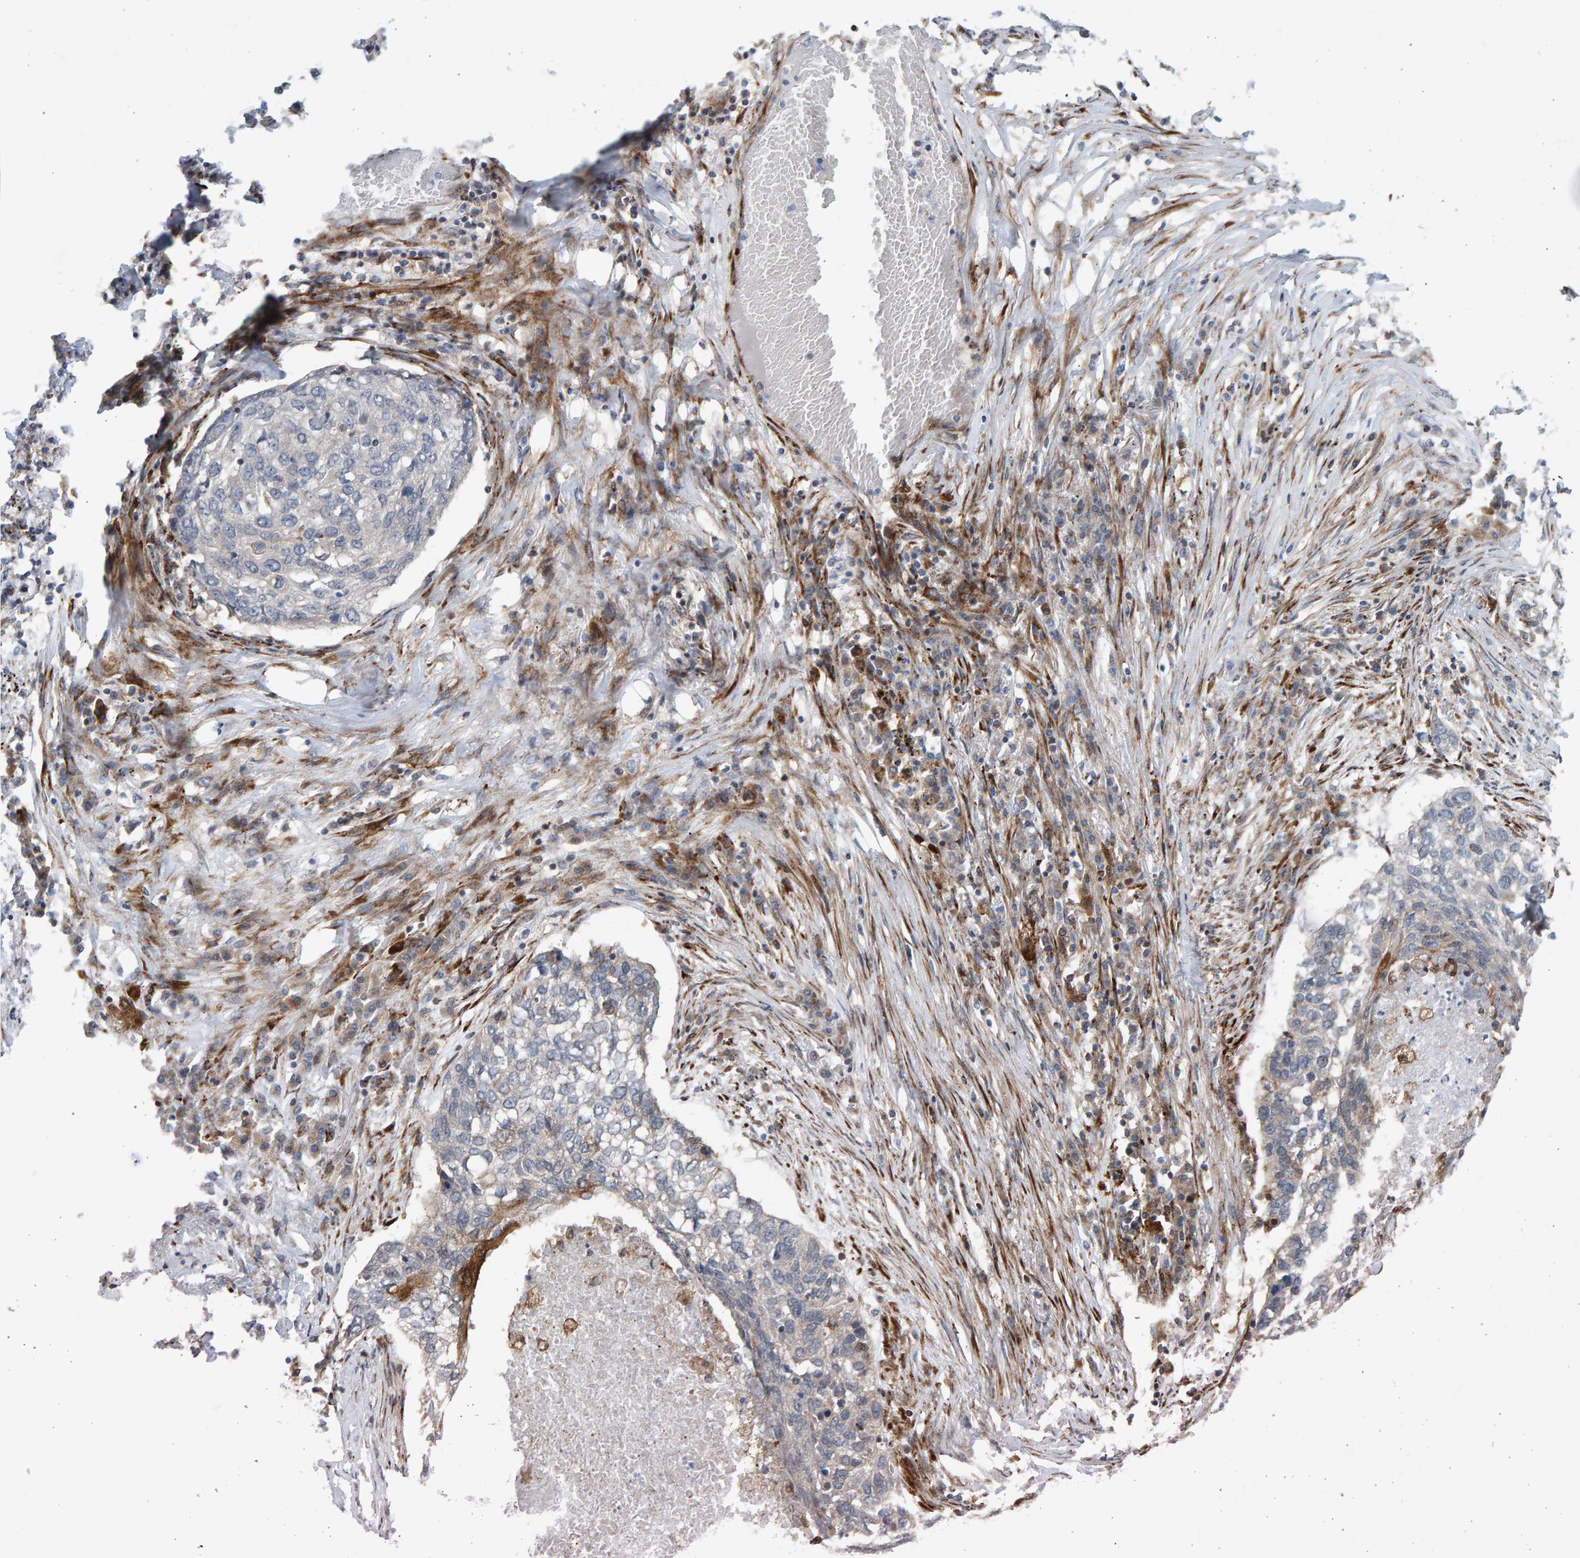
{"staining": {"intensity": "negative", "quantity": "none", "location": "none"}, "tissue": "lung cancer", "cell_type": "Tumor cells", "image_type": "cancer", "snomed": [{"axis": "morphology", "description": "Squamous cell carcinoma, NOS"}, {"axis": "topography", "description": "Lung"}], "caption": "The immunohistochemistry (IHC) histopathology image has no significant staining in tumor cells of squamous cell carcinoma (lung) tissue.", "gene": "LRBA", "patient": {"sex": "female", "age": 63}}